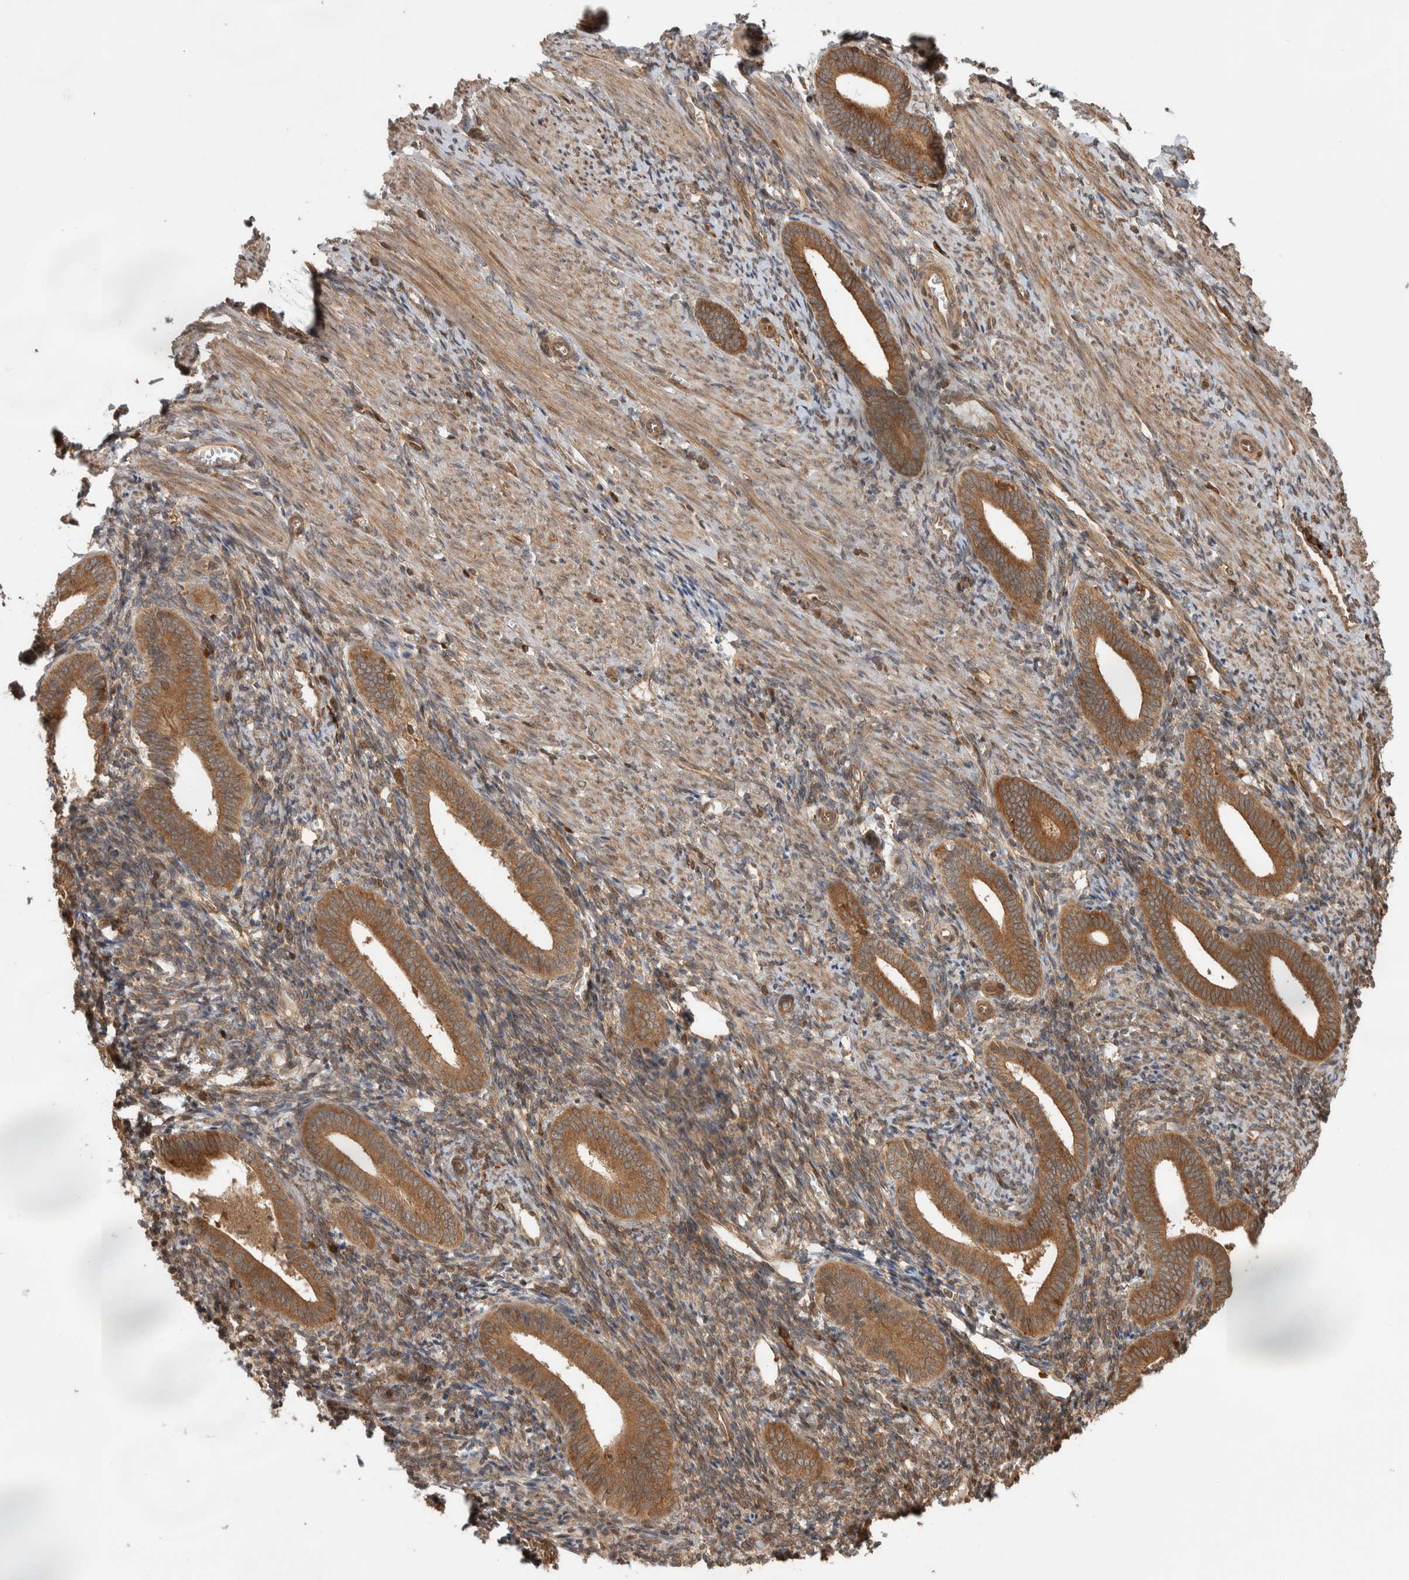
{"staining": {"intensity": "moderate", "quantity": ">75%", "location": "cytoplasmic/membranous"}, "tissue": "endometrium", "cell_type": "Cells in endometrial stroma", "image_type": "normal", "snomed": [{"axis": "morphology", "description": "Normal tissue, NOS"}, {"axis": "topography", "description": "Uterus"}, {"axis": "topography", "description": "Endometrium"}], "caption": "Immunohistochemical staining of benign endometrium shows >75% levels of moderate cytoplasmic/membranous protein positivity in about >75% of cells in endometrial stroma. (Brightfield microscopy of DAB IHC at high magnification).", "gene": "CNTROB", "patient": {"sex": "female", "age": 33}}